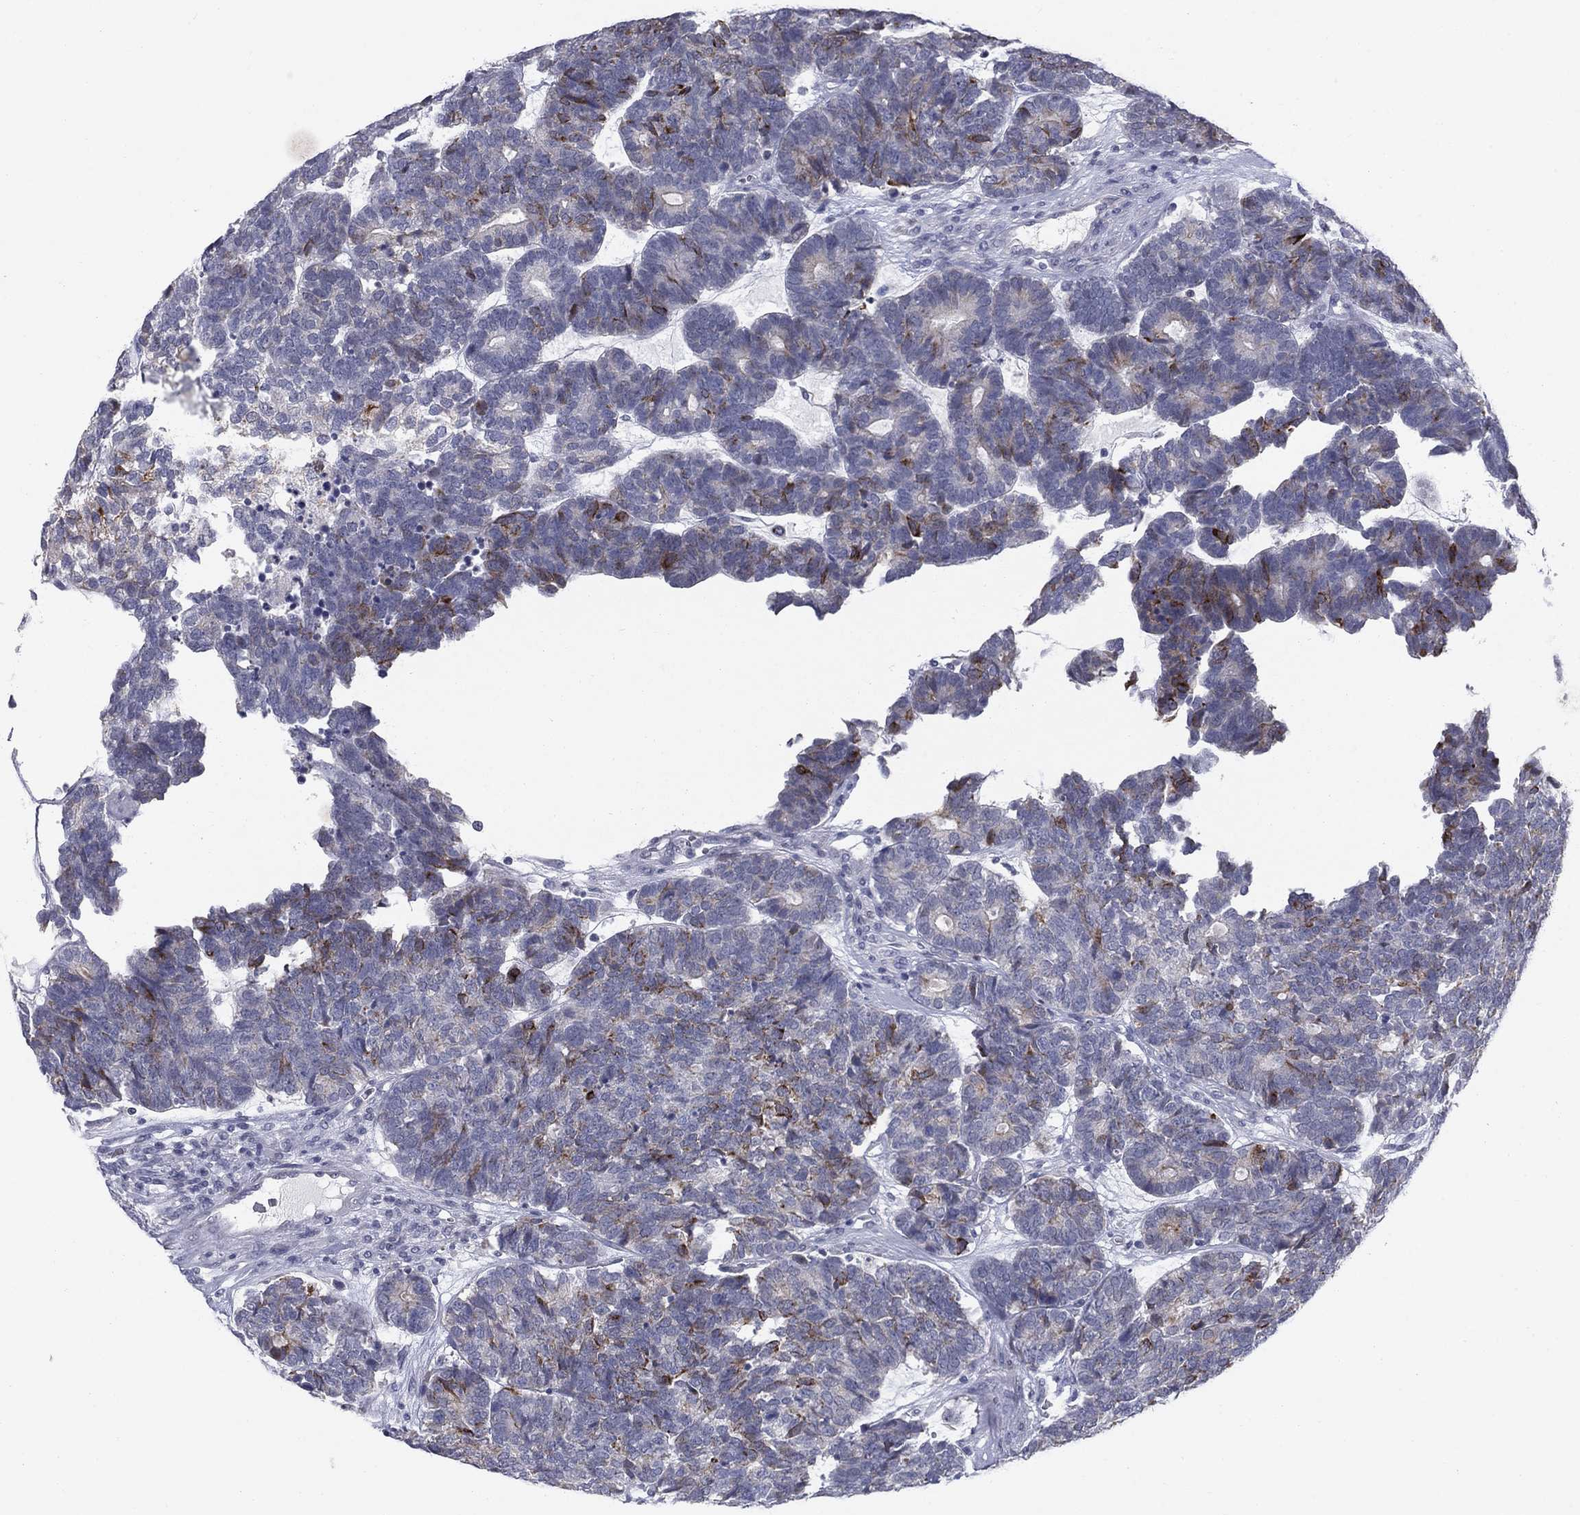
{"staining": {"intensity": "strong", "quantity": "<25%", "location": "cytoplasmic/membranous"}, "tissue": "head and neck cancer", "cell_type": "Tumor cells", "image_type": "cancer", "snomed": [{"axis": "morphology", "description": "Adenocarcinoma, NOS"}, {"axis": "topography", "description": "Head-Neck"}], "caption": "Tumor cells demonstrate strong cytoplasmic/membranous staining in approximately <25% of cells in head and neck adenocarcinoma. (IHC, brightfield microscopy, high magnification).", "gene": "NTRK2", "patient": {"sex": "female", "age": 81}}